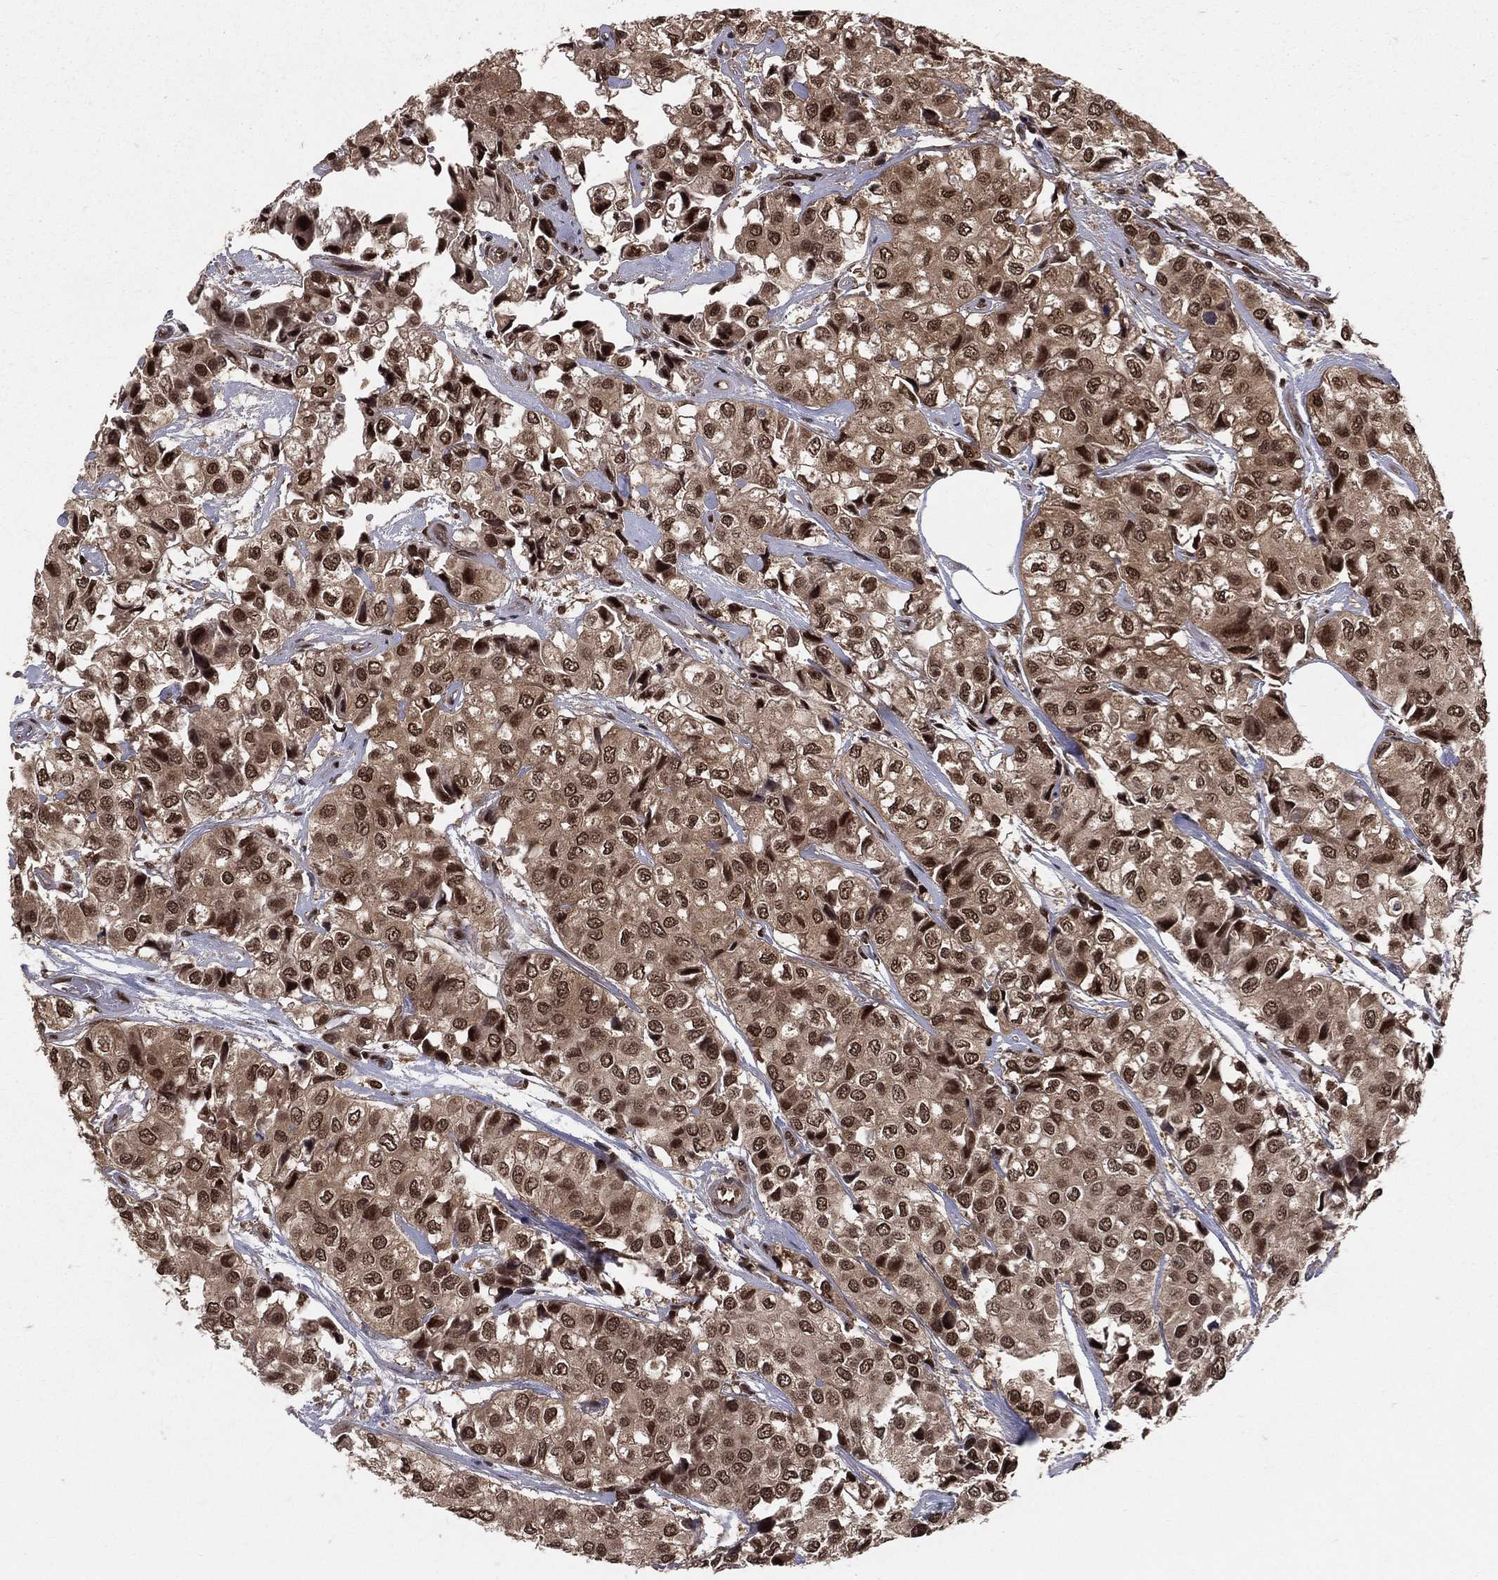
{"staining": {"intensity": "strong", "quantity": ">75%", "location": "nuclear"}, "tissue": "urothelial cancer", "cell_type": "Tumor cells", "image_type": "cancer", "snomed": [{"axis": "morphology", "description": "Urothelial carcinoma, High grade"}, {"axis": "topography", "description": "Urinary bladder"}], "caption": "Protein analysis of urothelial cancer tissue reveals strong nuclear staining in about >75% of tumor cells.", "gene": "COPS4", "patient": {"sex": "male", "age": 73}}